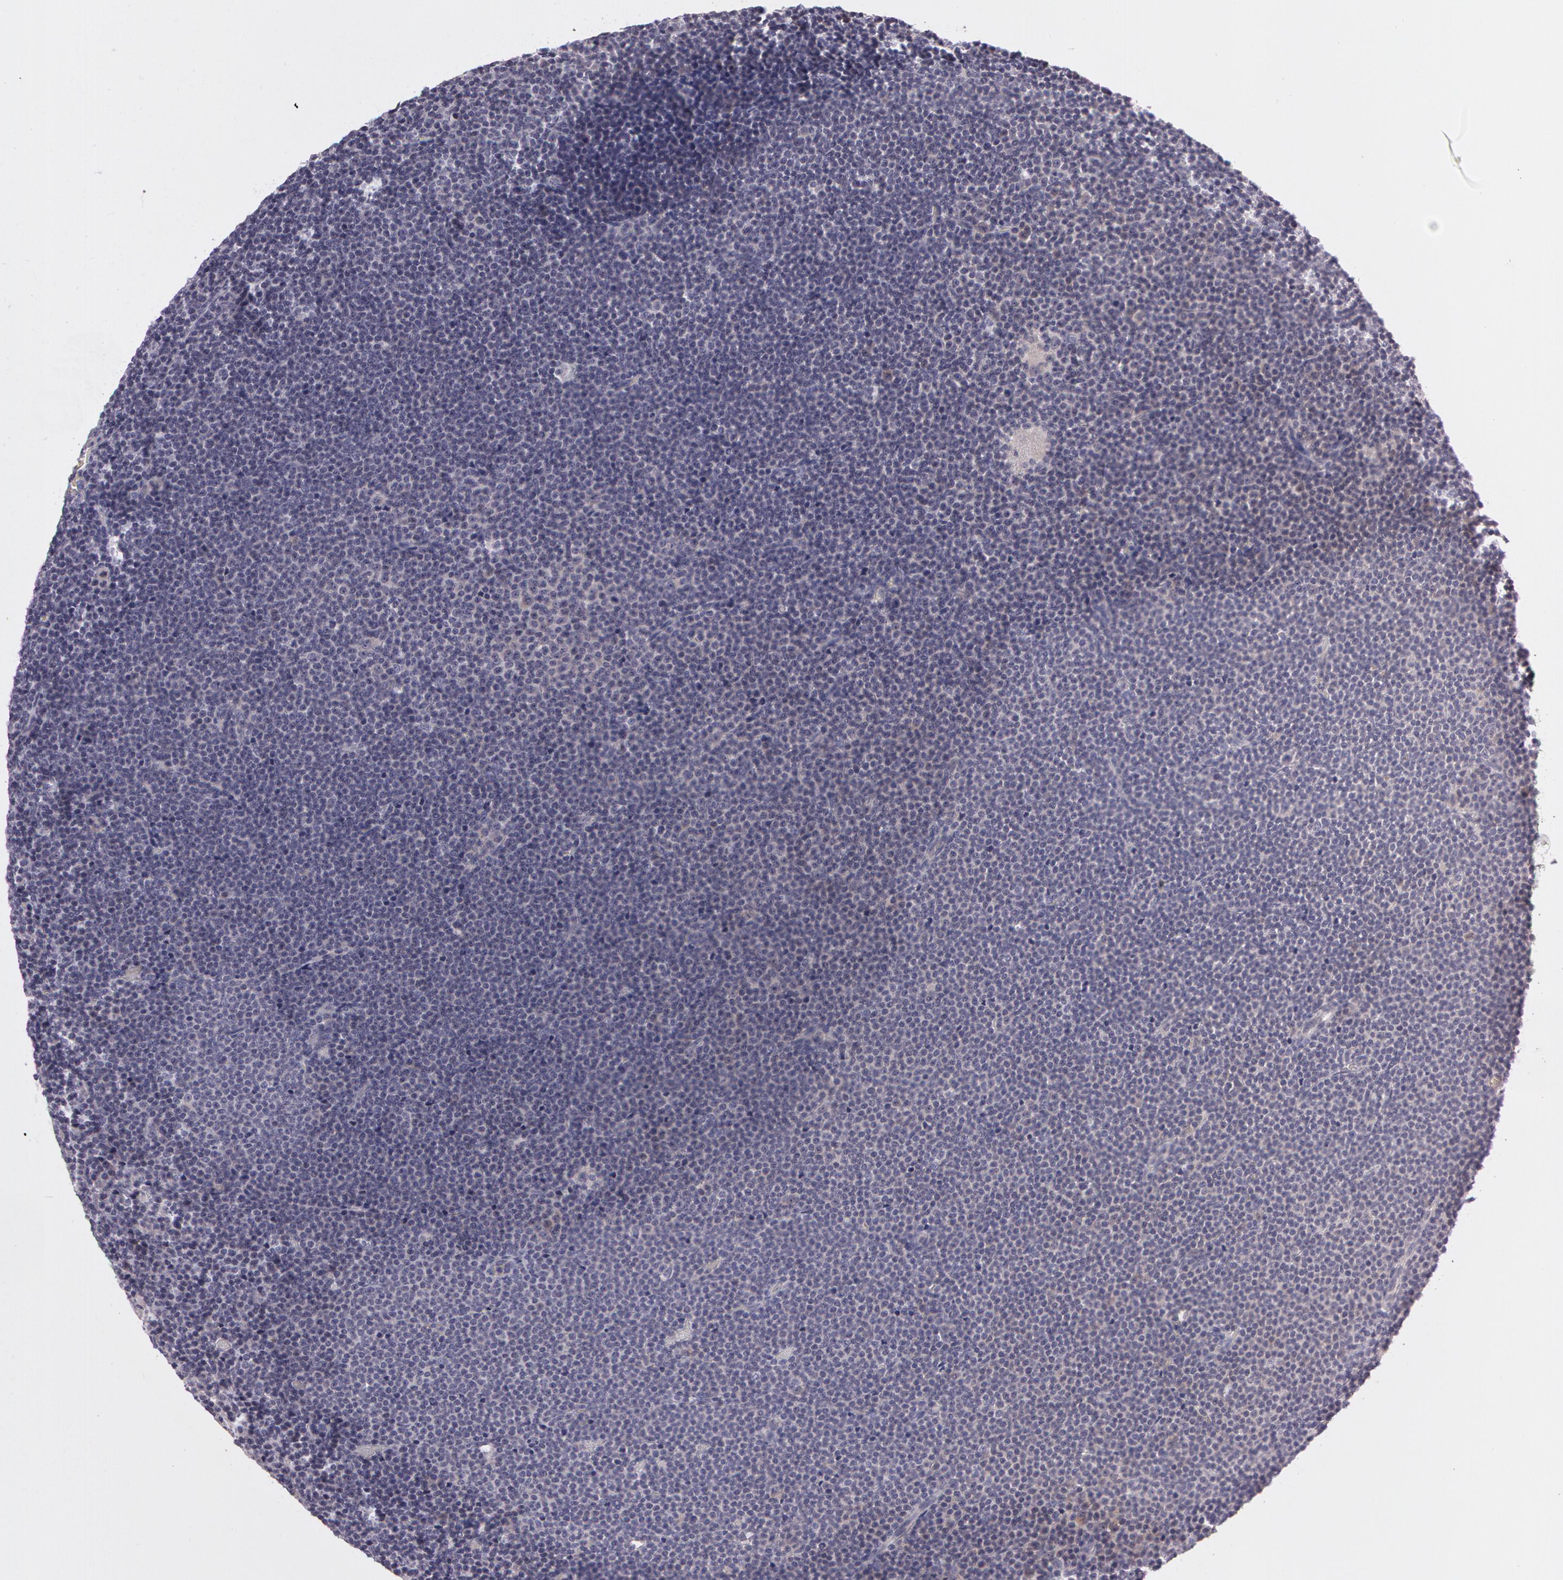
{"staining": {"intensity": "weak", "quantity": "<25%", "location": "cytoplasmic/membranous"}, "tissue": "lymphoma", "cell_type": "Tumor cells", "image_type": "cancer", "snomed": [{"axis": "morphology", "description": "Malignant lymphoma, non-Hodgkin's type, Low grade"}, {"axis": "topography", "description": "Lymph node"}], "caption": "Tumor cells show no significant expression in low-grade malignant lymphoma, non-Hodgkin's type.", "gene": "MXRA5", "patient": {"sex": "female", "age": 69}}